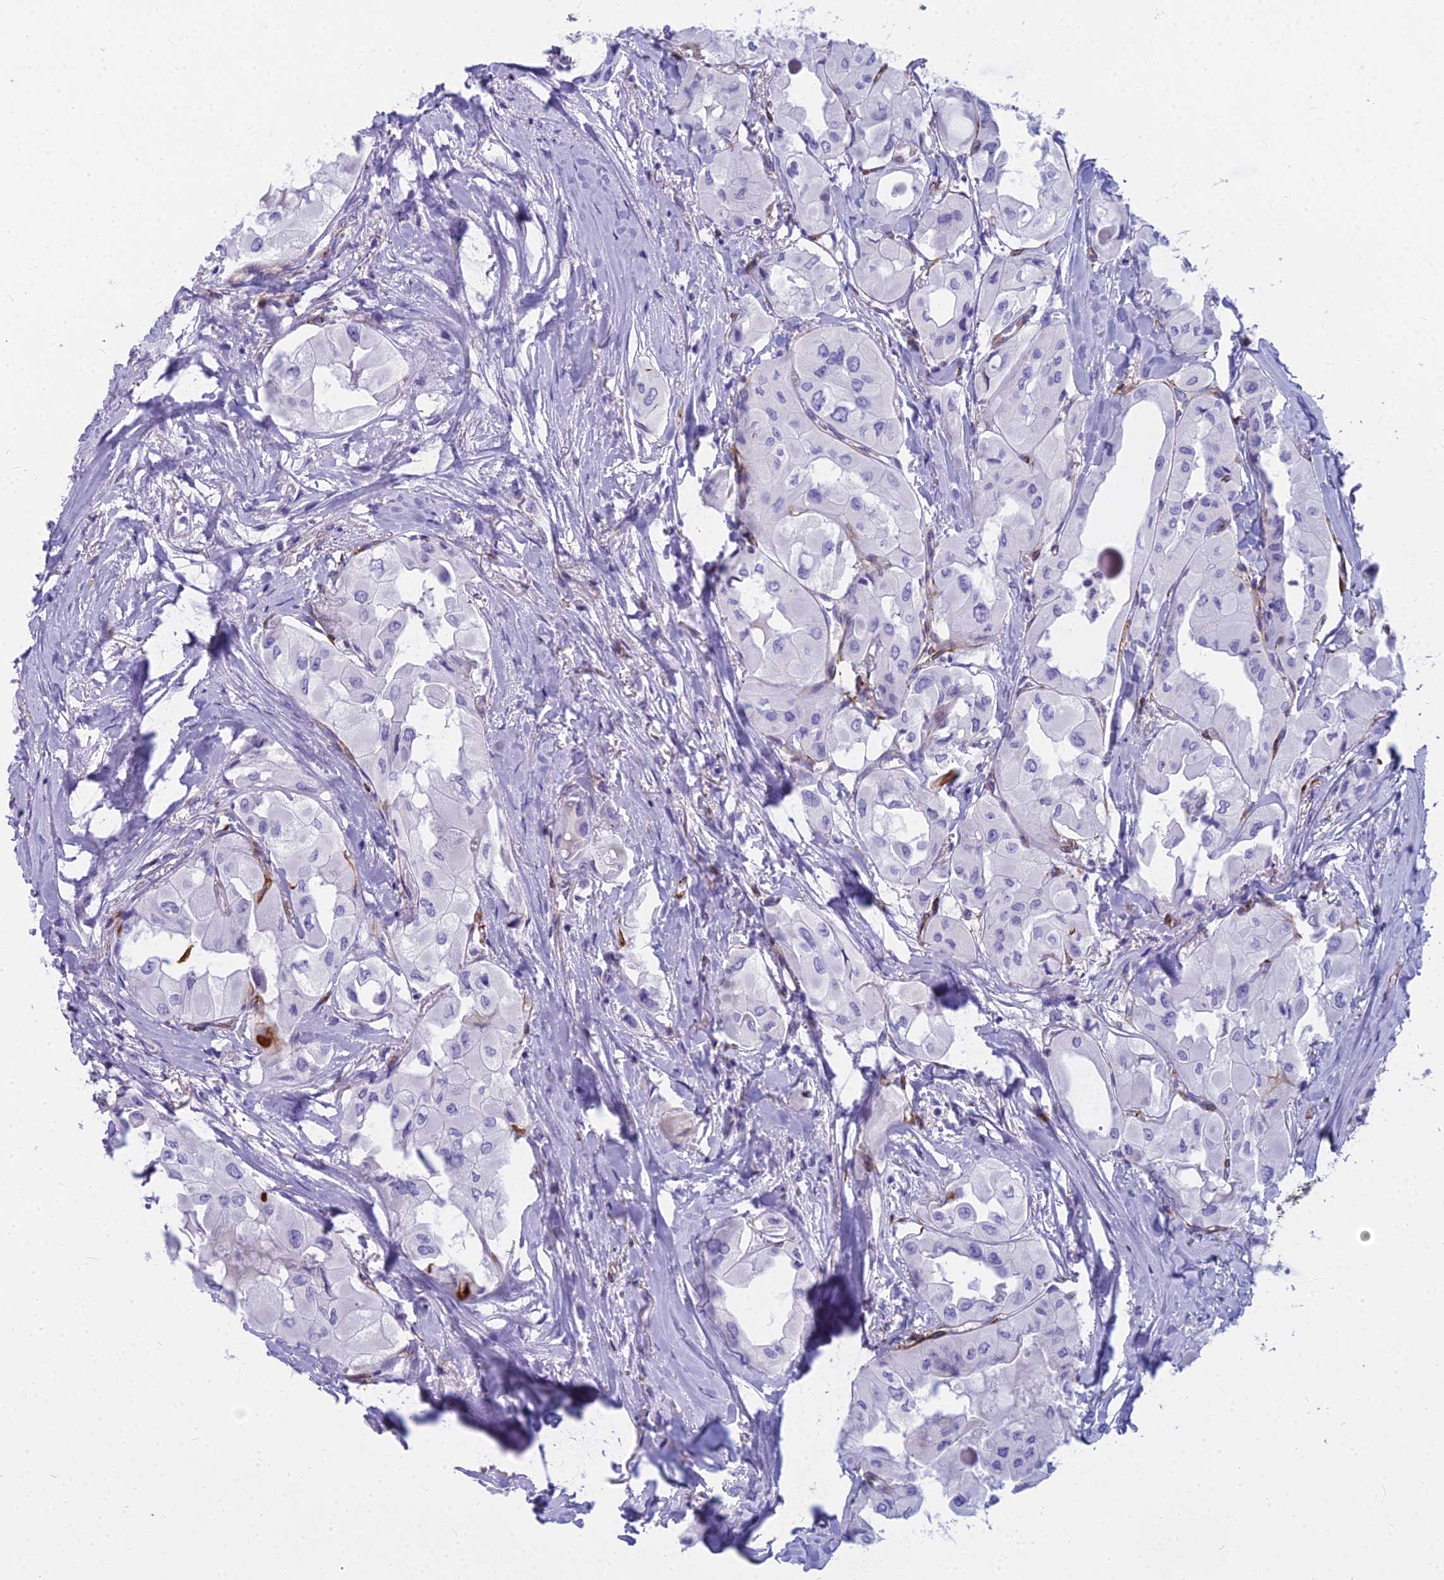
{"staining": {"intensity": "negative", "quantity": "none", "location": "none"}, "tissue": "thyroid cancer", "cell_type": "Tumor cells", "image_type": "cancer", "snomed": [{"axis": "morphology", "description": "Normal tissue, NOS"}, {"axis": "morphology", "description": "Papillary adenocarcinoma, NOS"}, {"axis": "topography", "description": "Thyroid gland"}], "caption": "A high-resolution histopathology image shows immunohistochemistry (IHC) staining of papillary adenocarcinoma (thyroid), which exhibits no significant expression in tumor cells.", "gene": "EVI2A", "patient": {"sex": "female", "age": 59}}